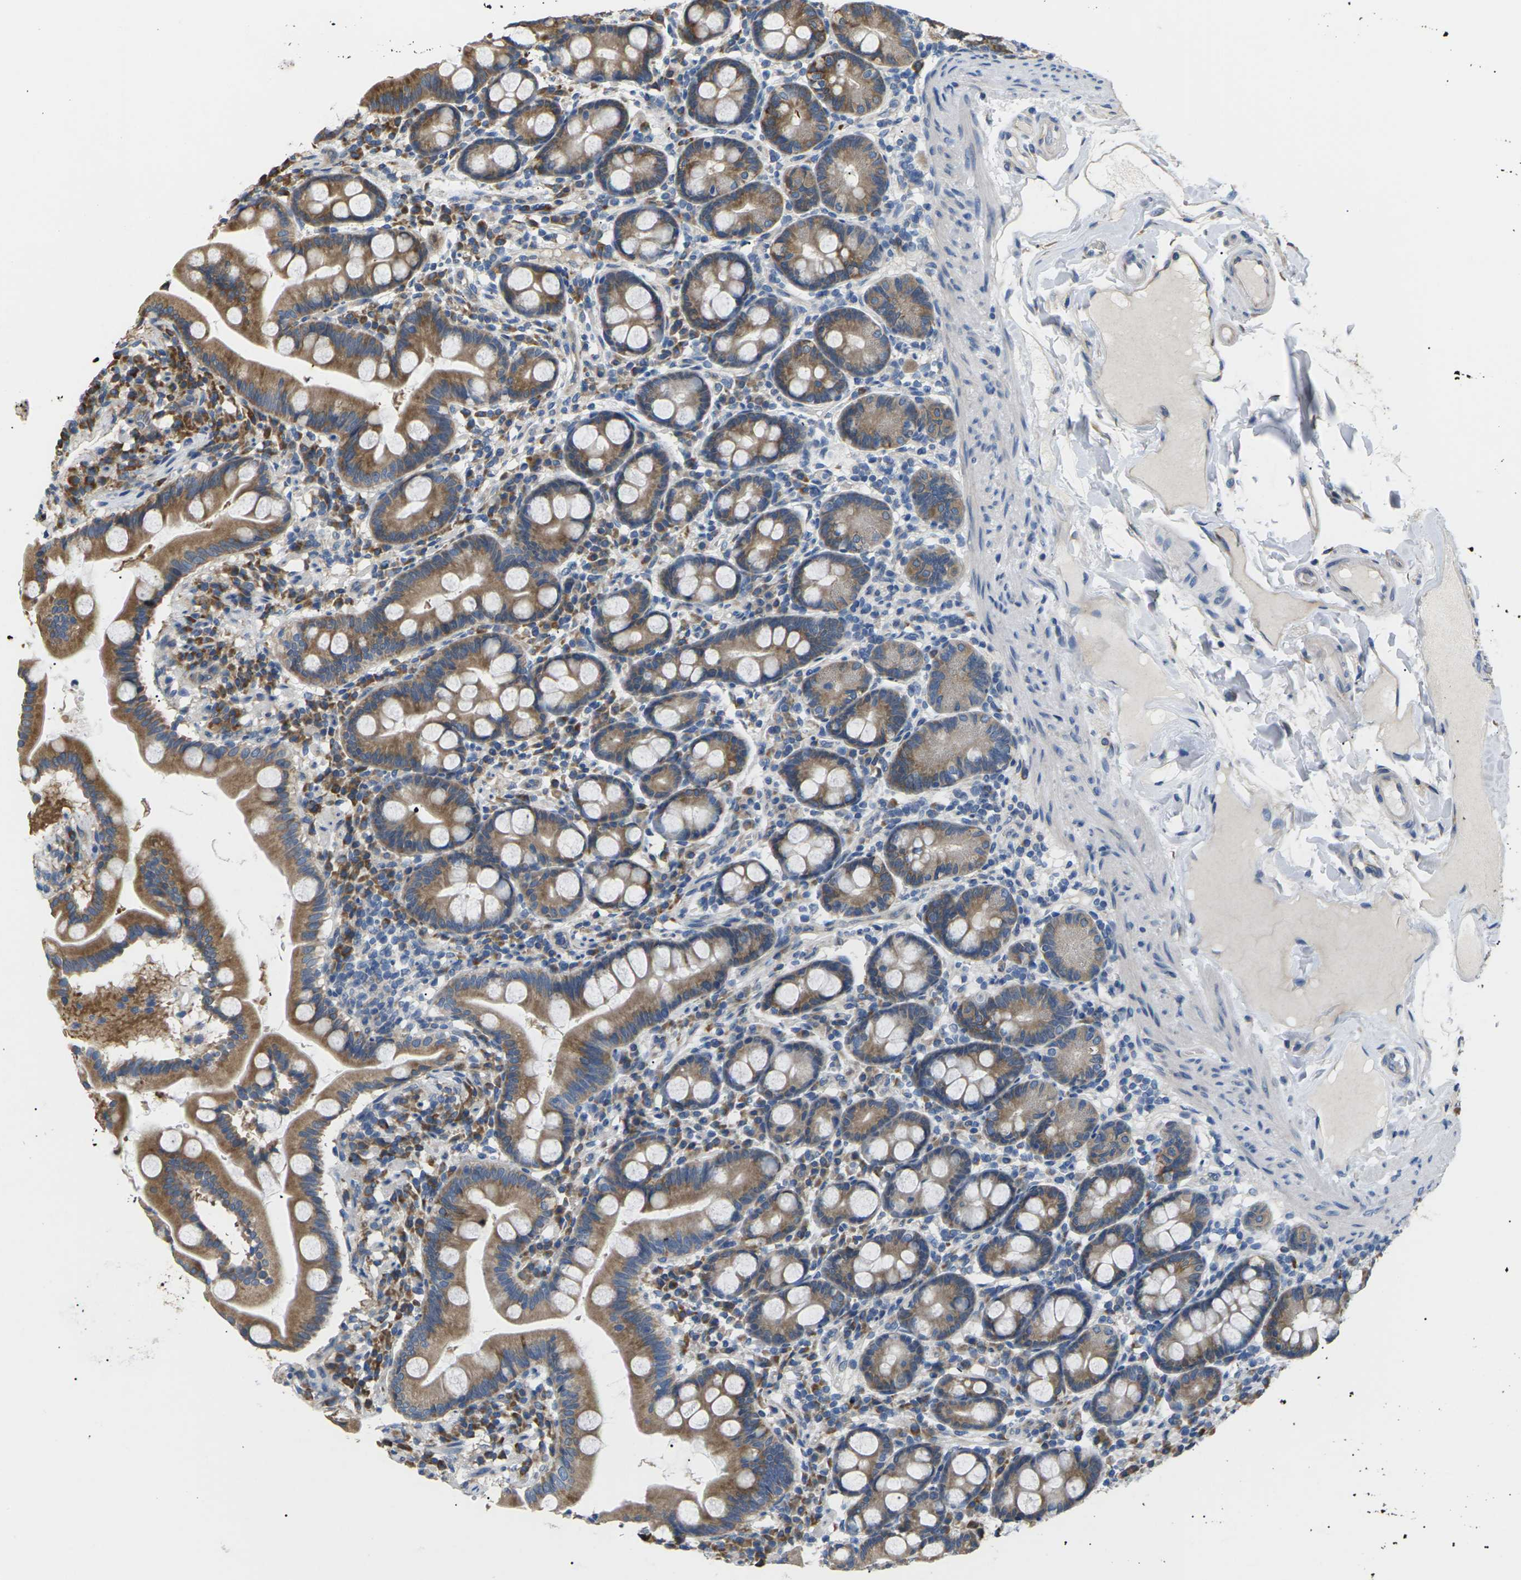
{"staining": {"intensity": "moderate", "quantity": ">75%", "location": "cytoplasmic/membranous"}, "tissue": "duodenum", "cell_type": "Glandular cells", "image_type": "normal", "snomed": [{"axis": "morphology", "description": "Normal tissue, NOS"}, {"axis": "topography", "description": "Duodenum"}], "caption": "Duodenum stained with DAB immunohistochemistry displays medium levels of moderate cytoplasmic/membranous positivity in about >75% of glandular cells.", "gene": "KLHDC8B", "patient": {"sex": "male", "age": 50}}